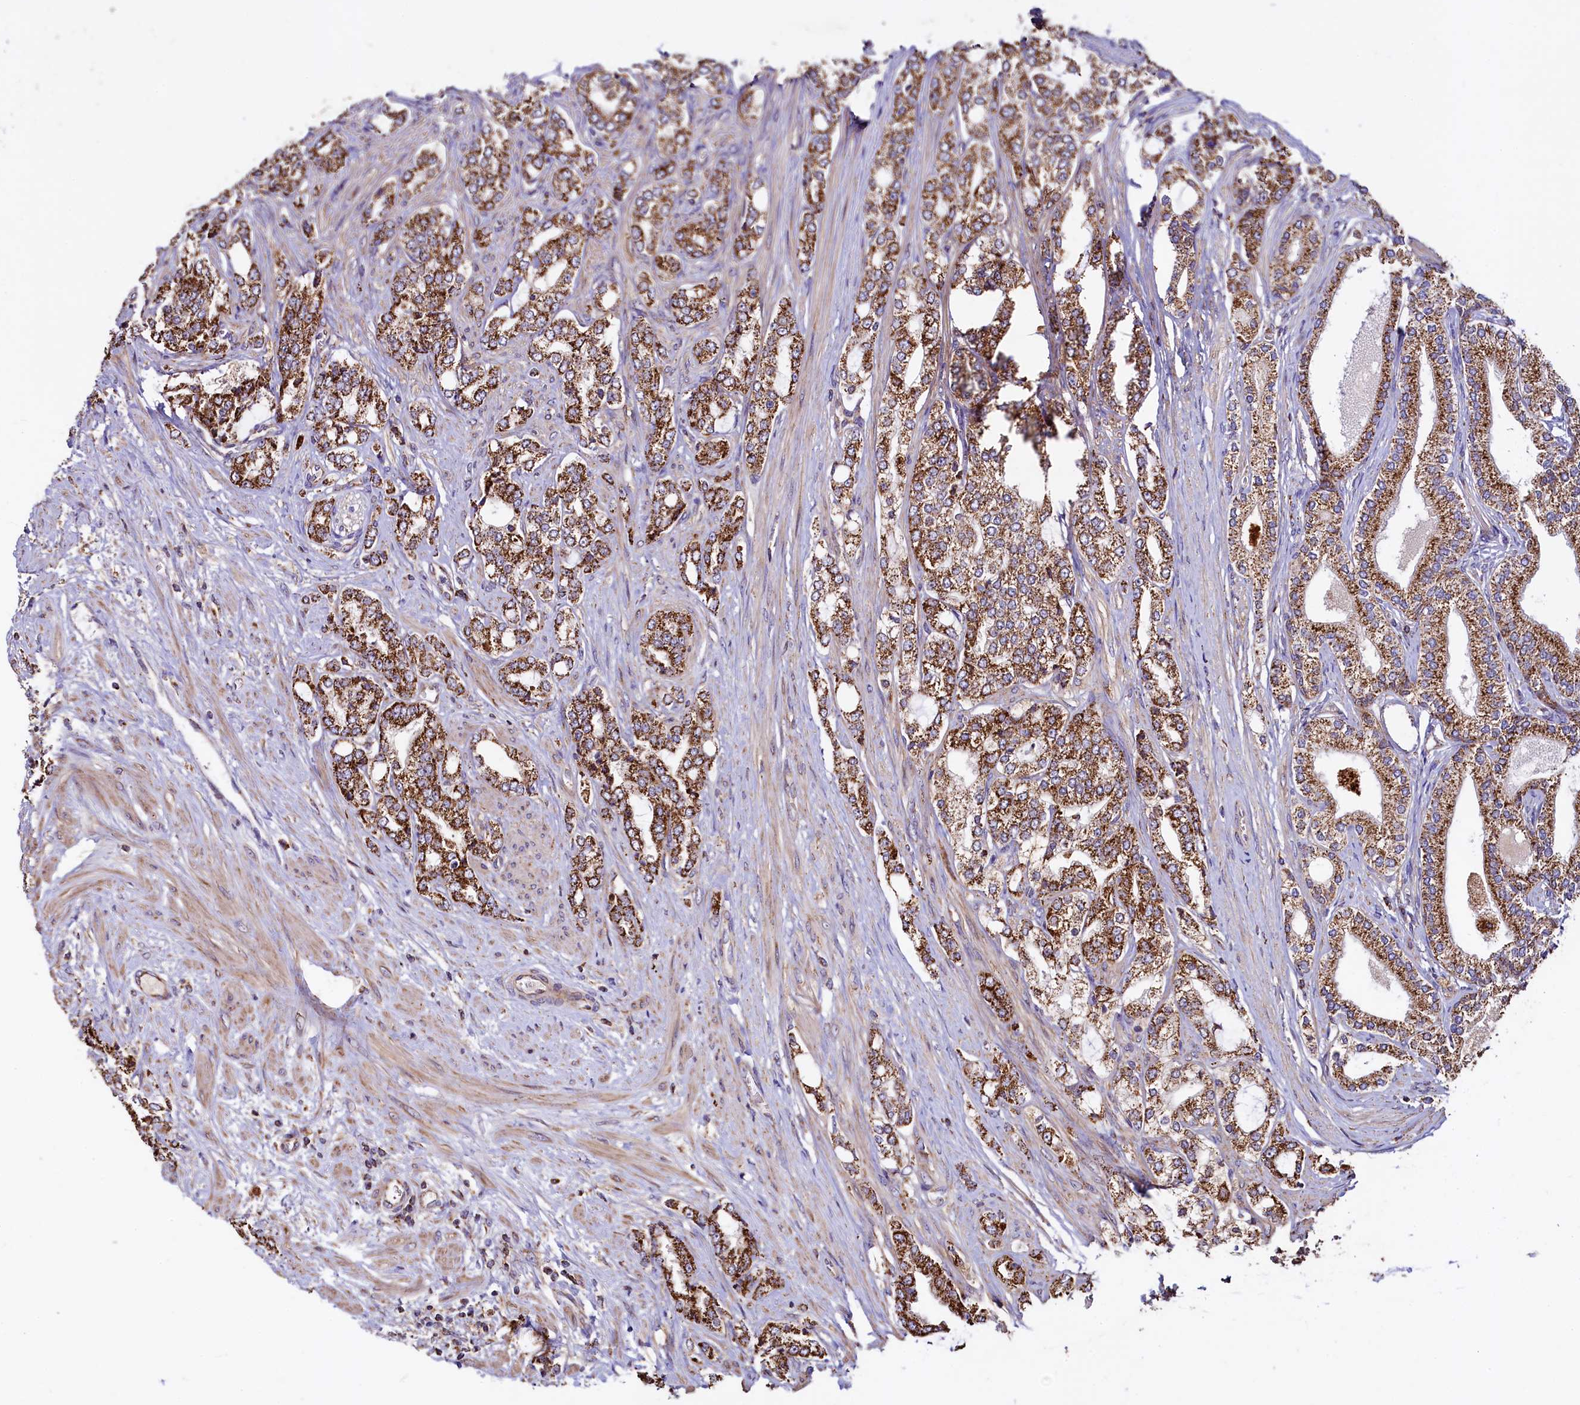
{"staining": {"intensity": "strong", "quantity": ">75%", "location": "cytoplasmic/membranous"}, "tissue": "prostate cancer", "cell_type": "Tumor cells", "image_type": "cancer", "snomed": [{"axis": "morphology", "description": "Adenocarcinoma, High grade"}, {"axis": "topography", "description": "Prostate"}], "caption": "A high amount of strong cytoplasmic/membranous staining is present in about >75% of tumor cells in high-grade adenocarcinoma (prostate) tissue.", "gene": "STARD5", "patient": {"sex": "male", "age": 64}}